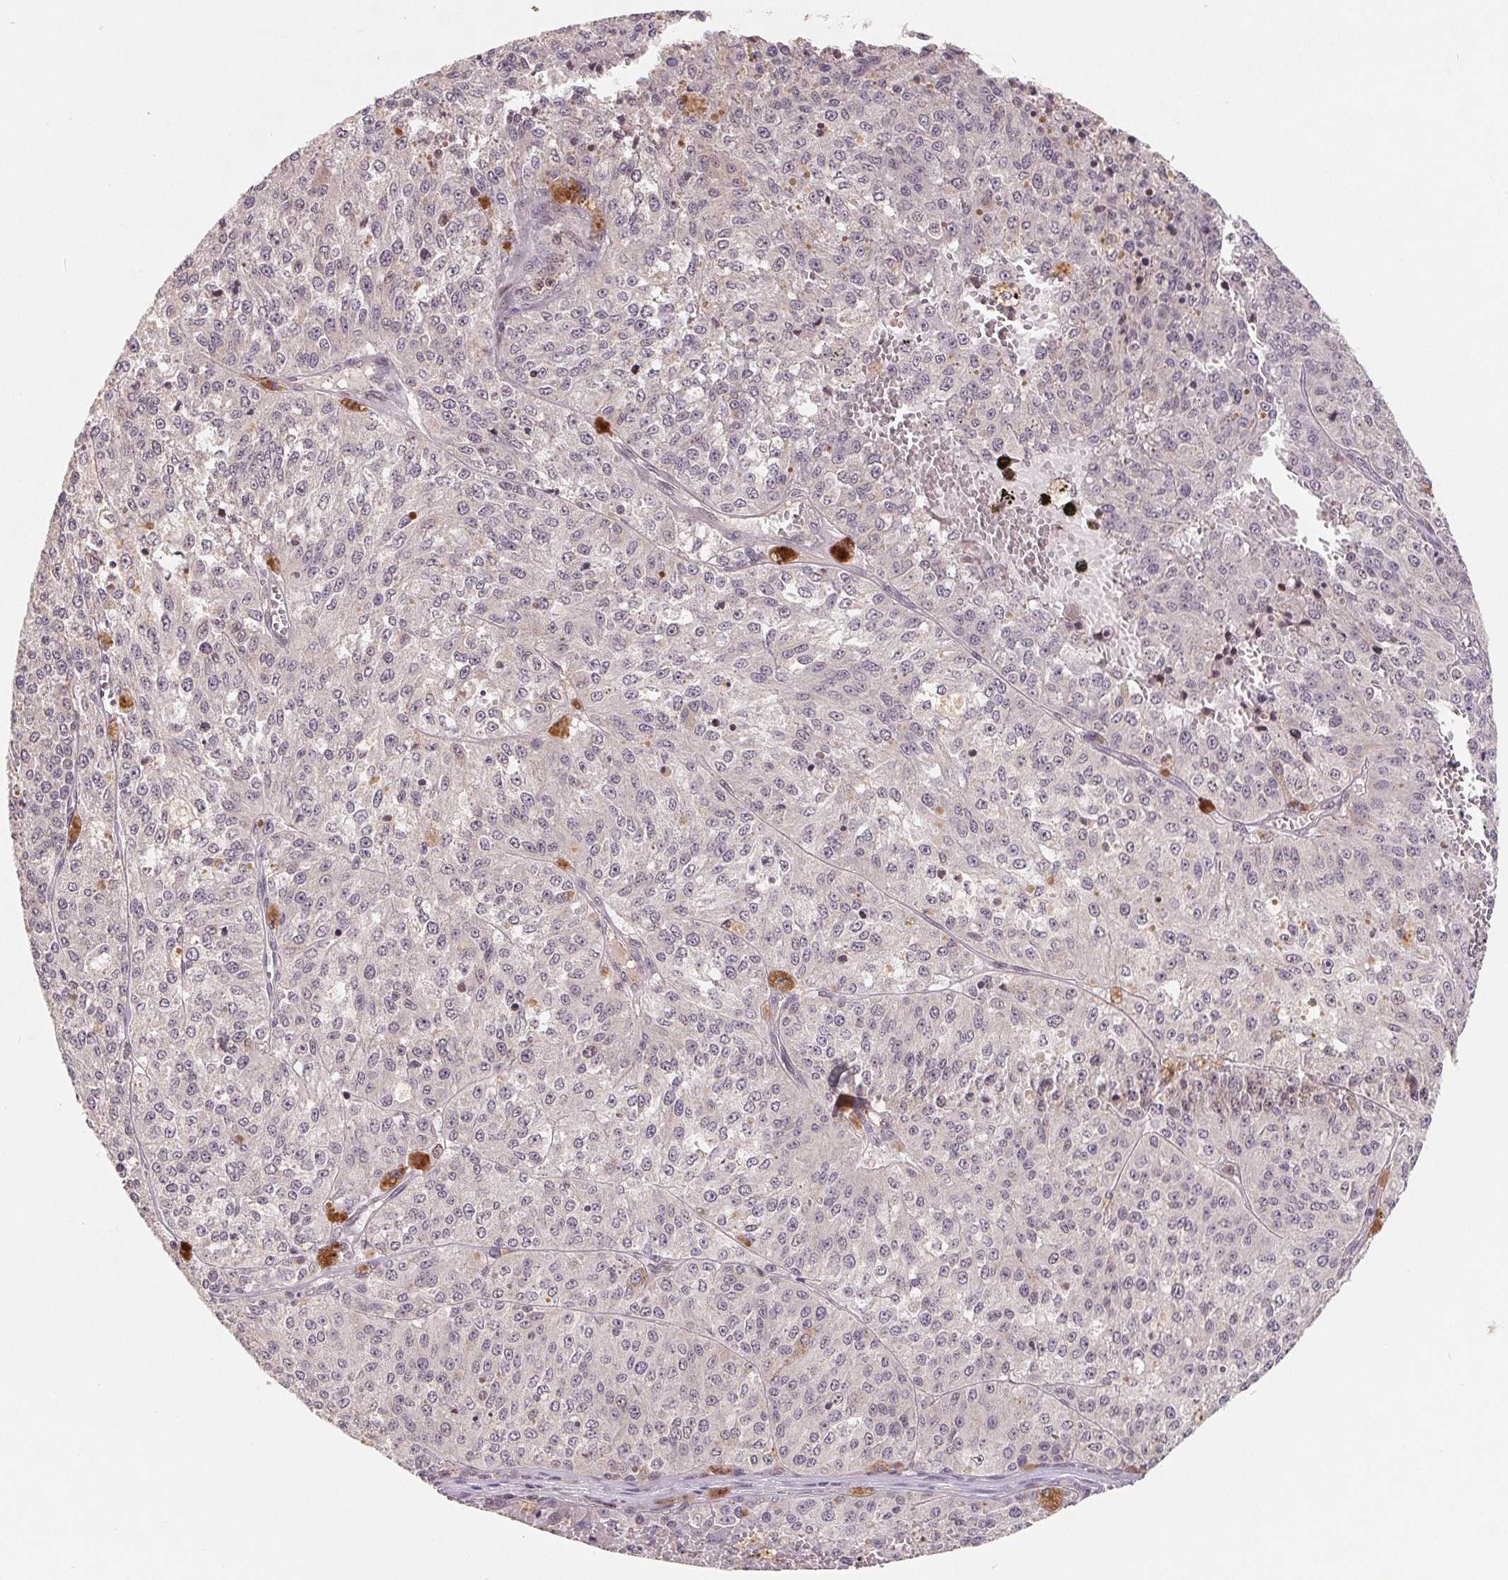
{"staining": {"intensity": "moderate", "quantity": "<25%", "location": "cytoplasmic/membranous"}, "tissue": "melanoma", "cell_type": "Tumor cells", "image_type": "cancer", "snomed": [{"axis": "morphology", "description": "Malignant melanoma, Metastatic site"}, {"axis": "topography", "description": "Lymph node"}], "caption": "An image of melanoma stained for a protein shows moderate cytoplasmic/membranous brown staining in tumor cells. Immunohistochemistry (ihc) stains the protein of interest in brown and the nuclei are stained blue.", "gene": "HMGN3", "patient": {"sex": "female", "age": 64}}